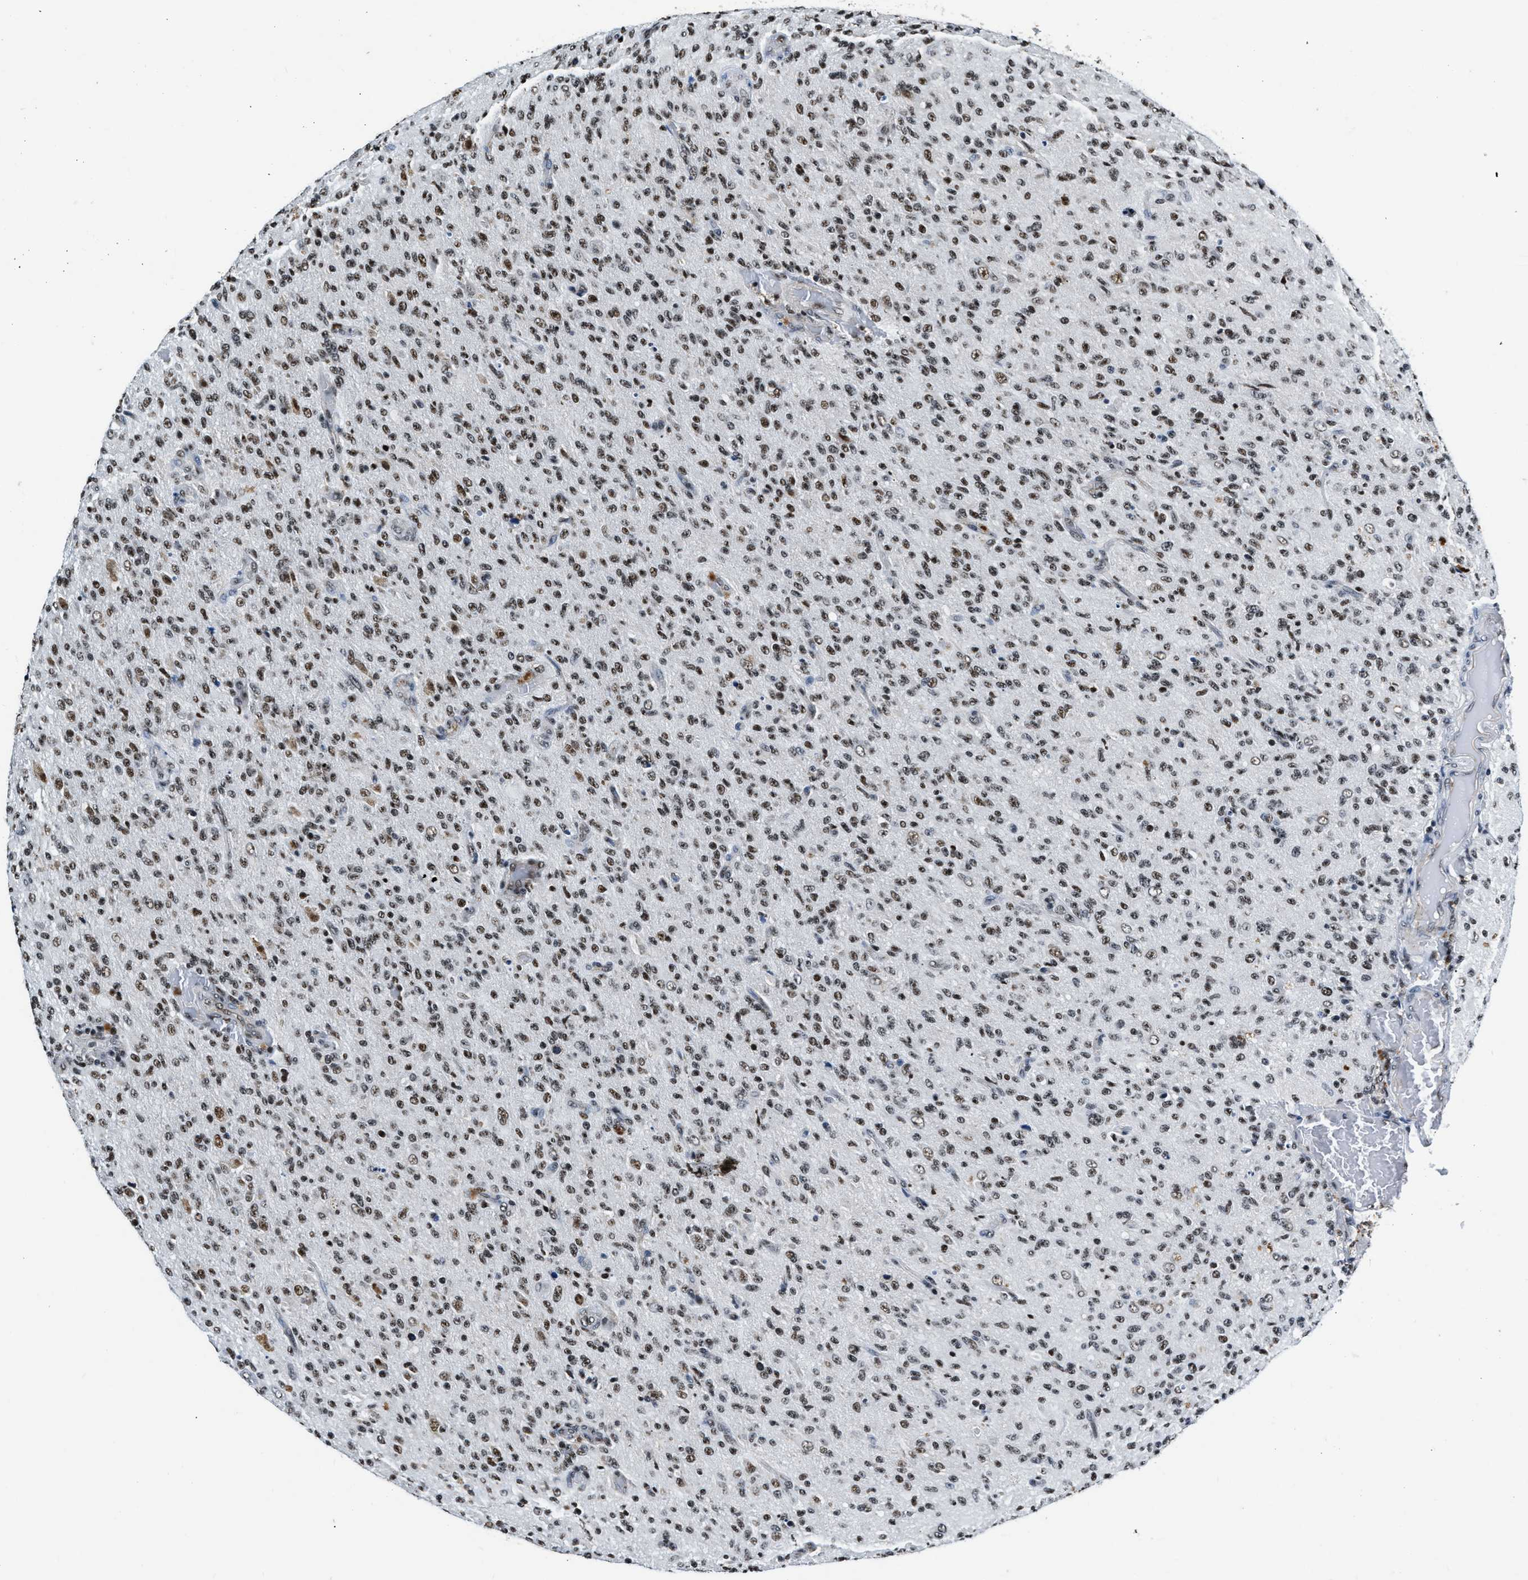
{"staining": {"intensity": "weak", "quantity": ">75%", "location": "nuclear"}, "tissue": "glioma", "cell_type": "Tumor cells", "image_type": "cancer", "snomed": [{"axis": "morphology", "description": "Glioma, malignant, High grade"}, {"axis": "topography", "description": "Brain"}], "caption": "Weak nuclear positivity for a protein is present in about >75% of tumor cells of glioma using immunohistochemistry.", "gene": "CCNE1", "patient": {"sex": "male", "age": 71}}